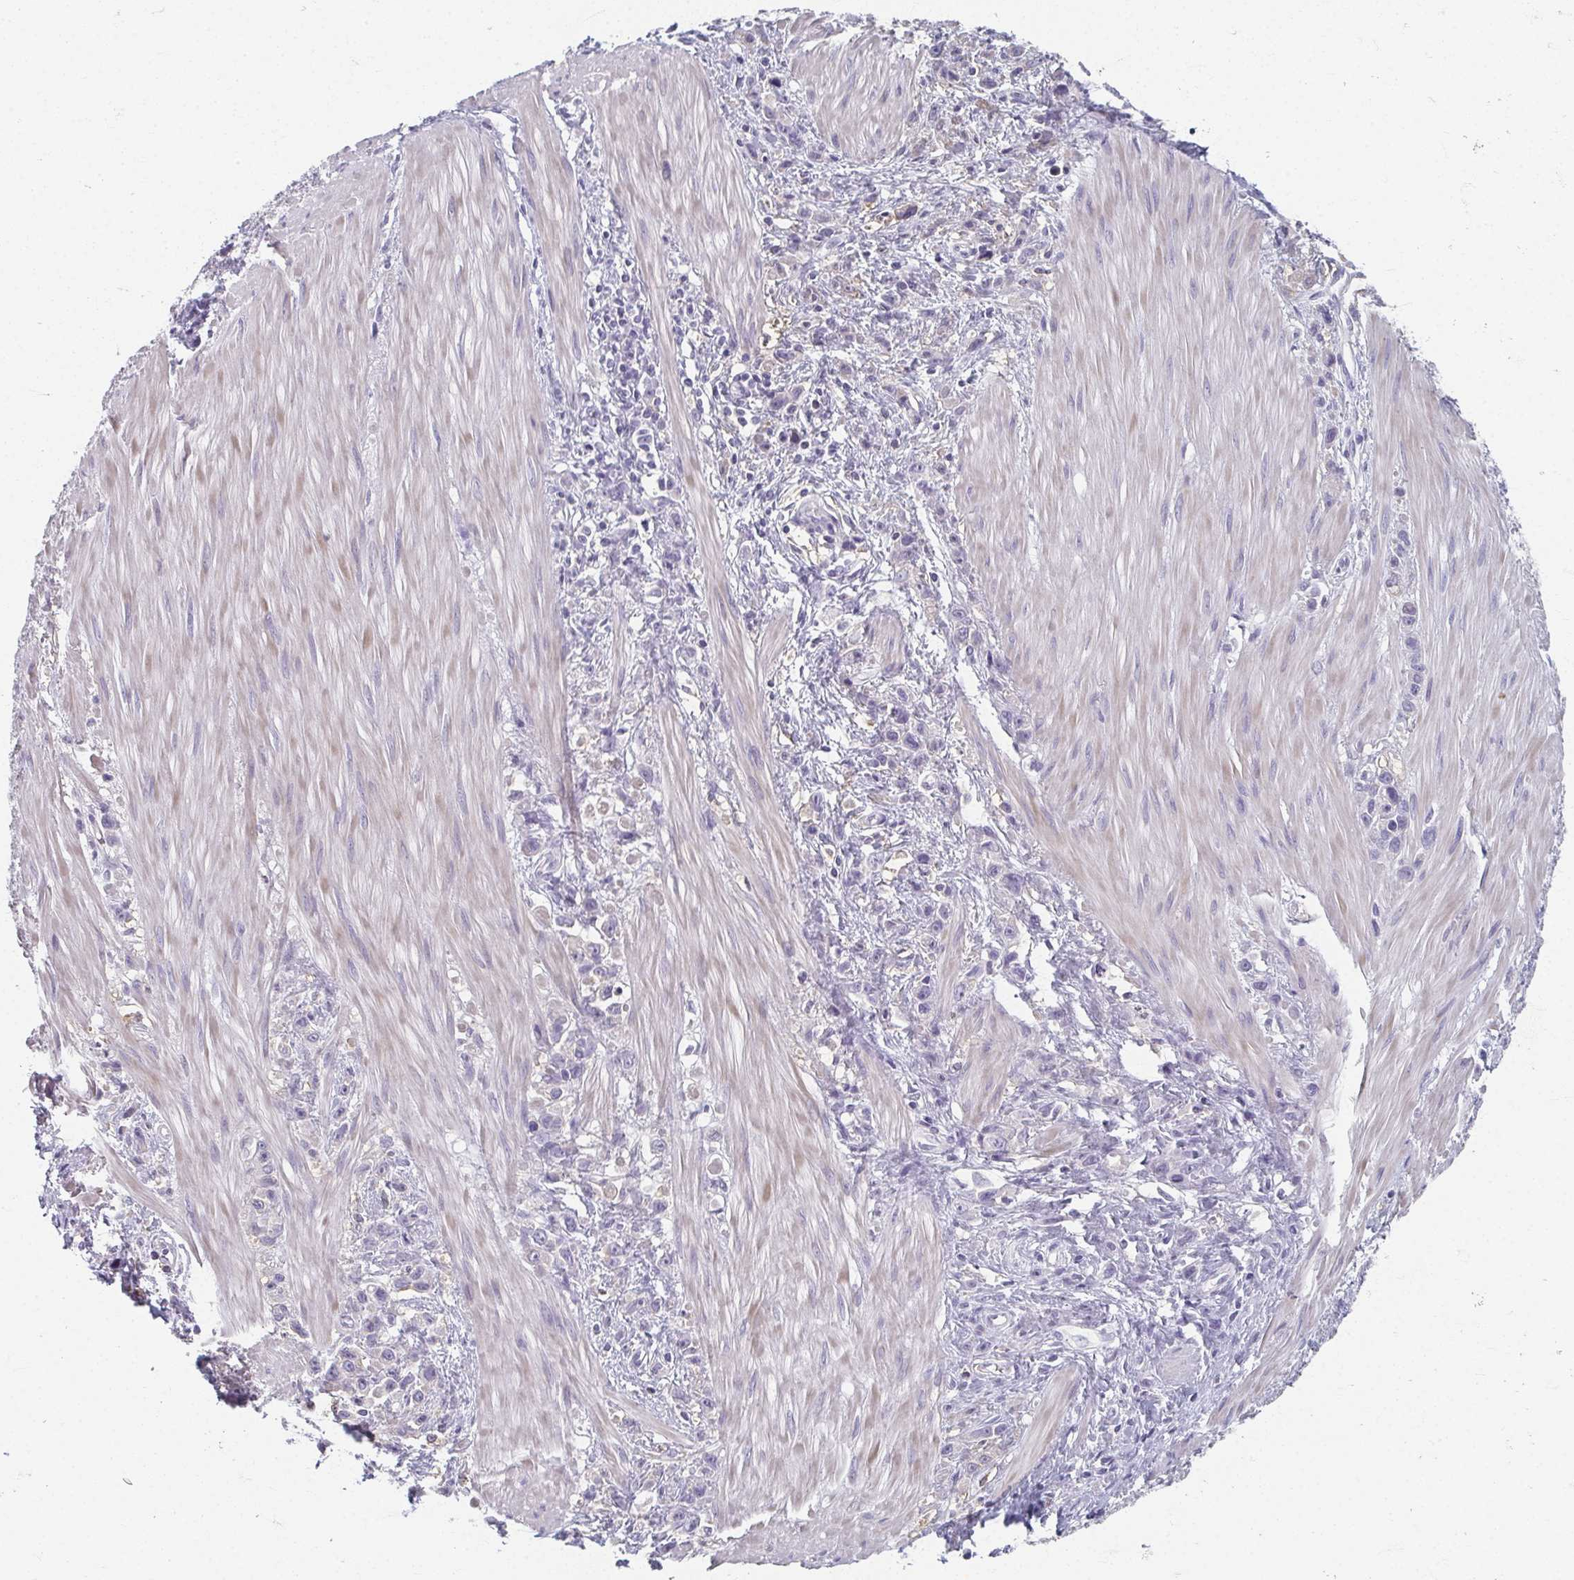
{"staining": {"intensity": "negative", "quantity": "none", "location": "none"}, "tissue": "stomach cancer", "cell_type": "Tumor cells", "image_type": "cancer", "snomed": [{"axis": "morphology", "description": "Adenocarcinoma, NOS"}, {"axis": "topography", "description": "Stomach"}], "caption": "Tumor cells are negative for protein expression in human stomach cancer.", "gene": "CAMKV", "patient": {"sex": "male", "age": 47}}